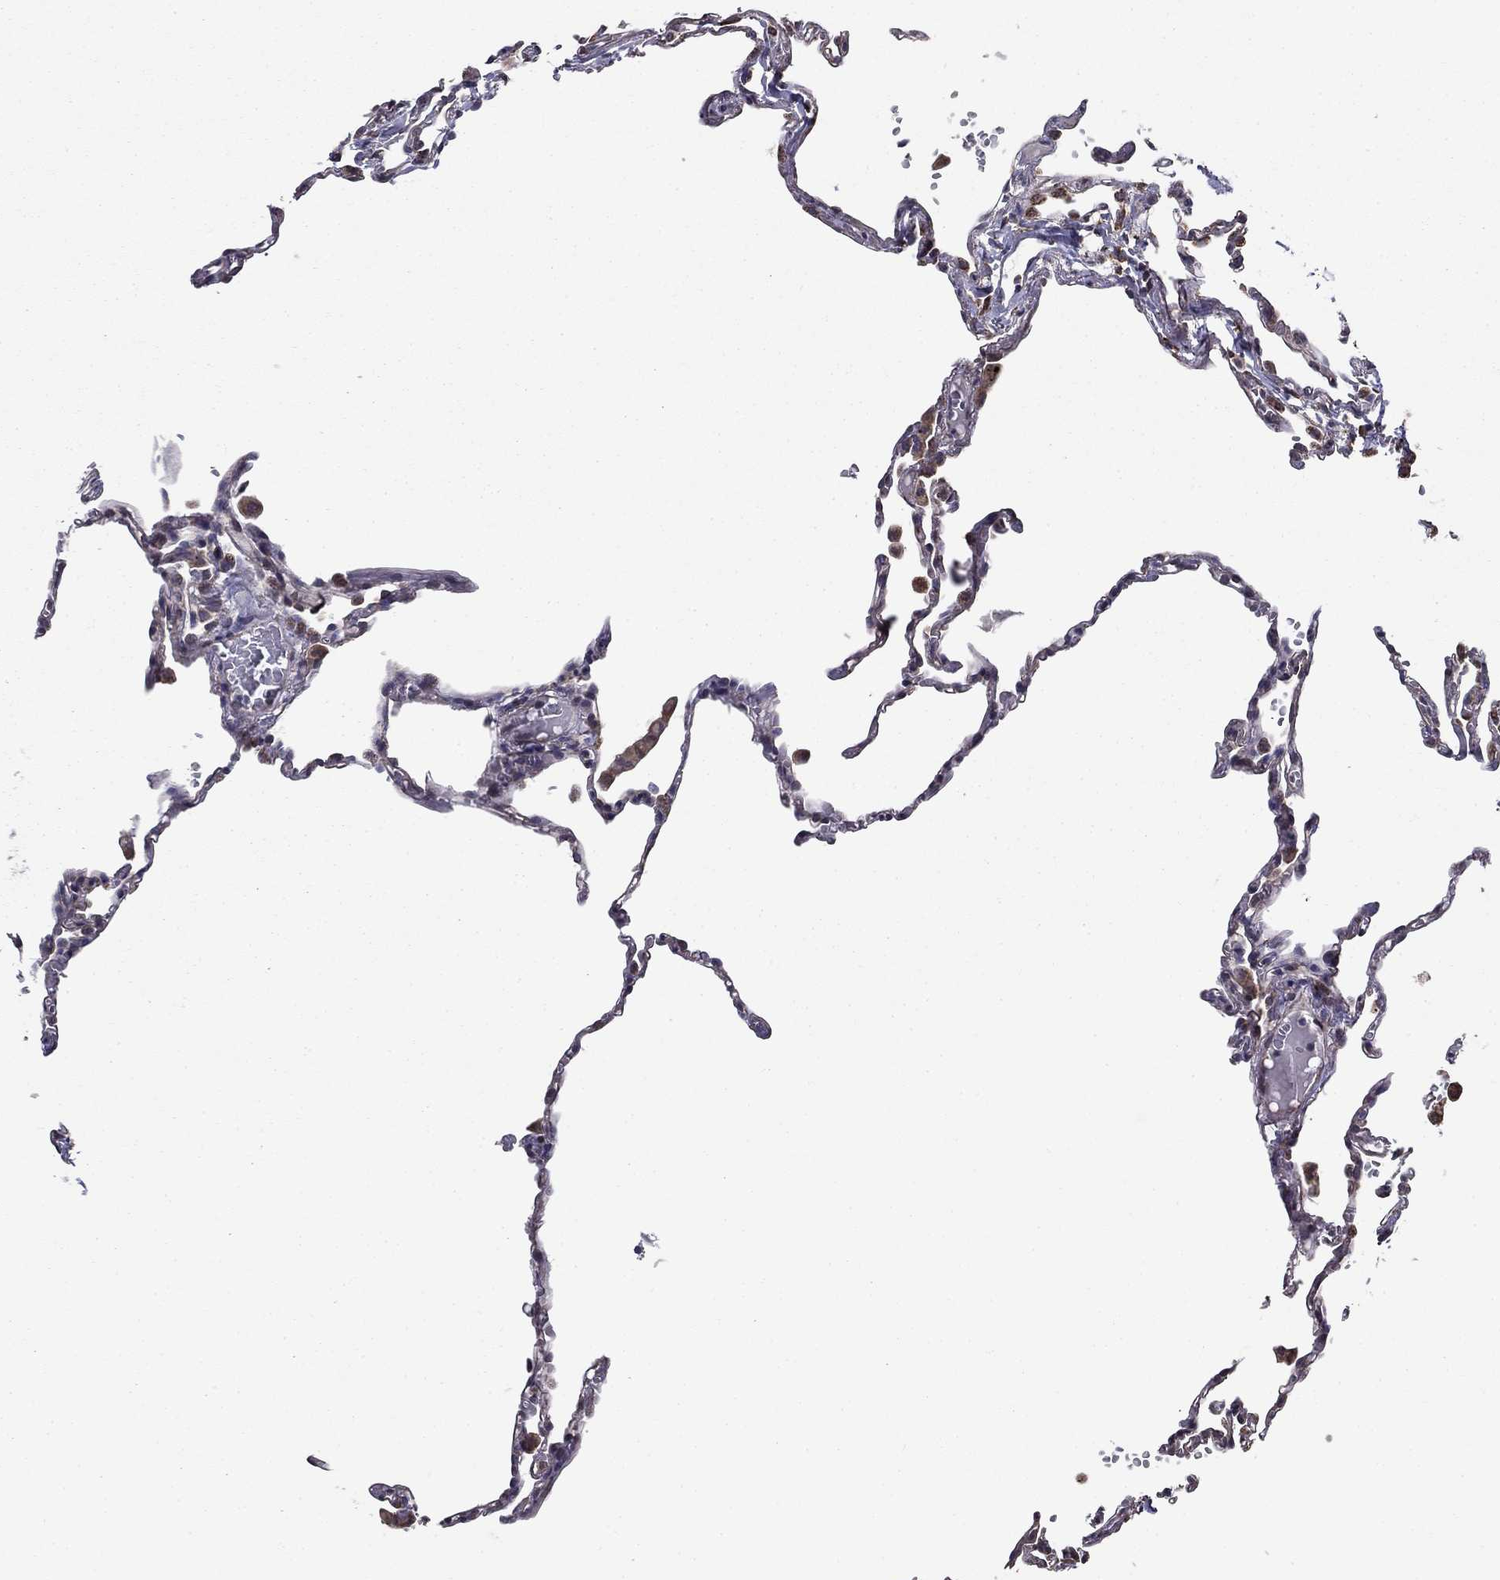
{"staining": {"intensity": "negative", "quantity": "none", "location": "none"}, "tissue": "lung", "cell_type": "Alveolar cells", "image_type": "normal", "snomed": [{"axis": "morphology", "description": "Normal tissue, NOS"}, {"axis": "topography", "description": "Lung"}], "caption": "Immunohistochemistry image of unremarkable human lung stained for a protein (brown), which demonstrates no staining in alveolar cells.", "gene": "NKIRAS1", "patient": {"sex": "male", "age": 78}}